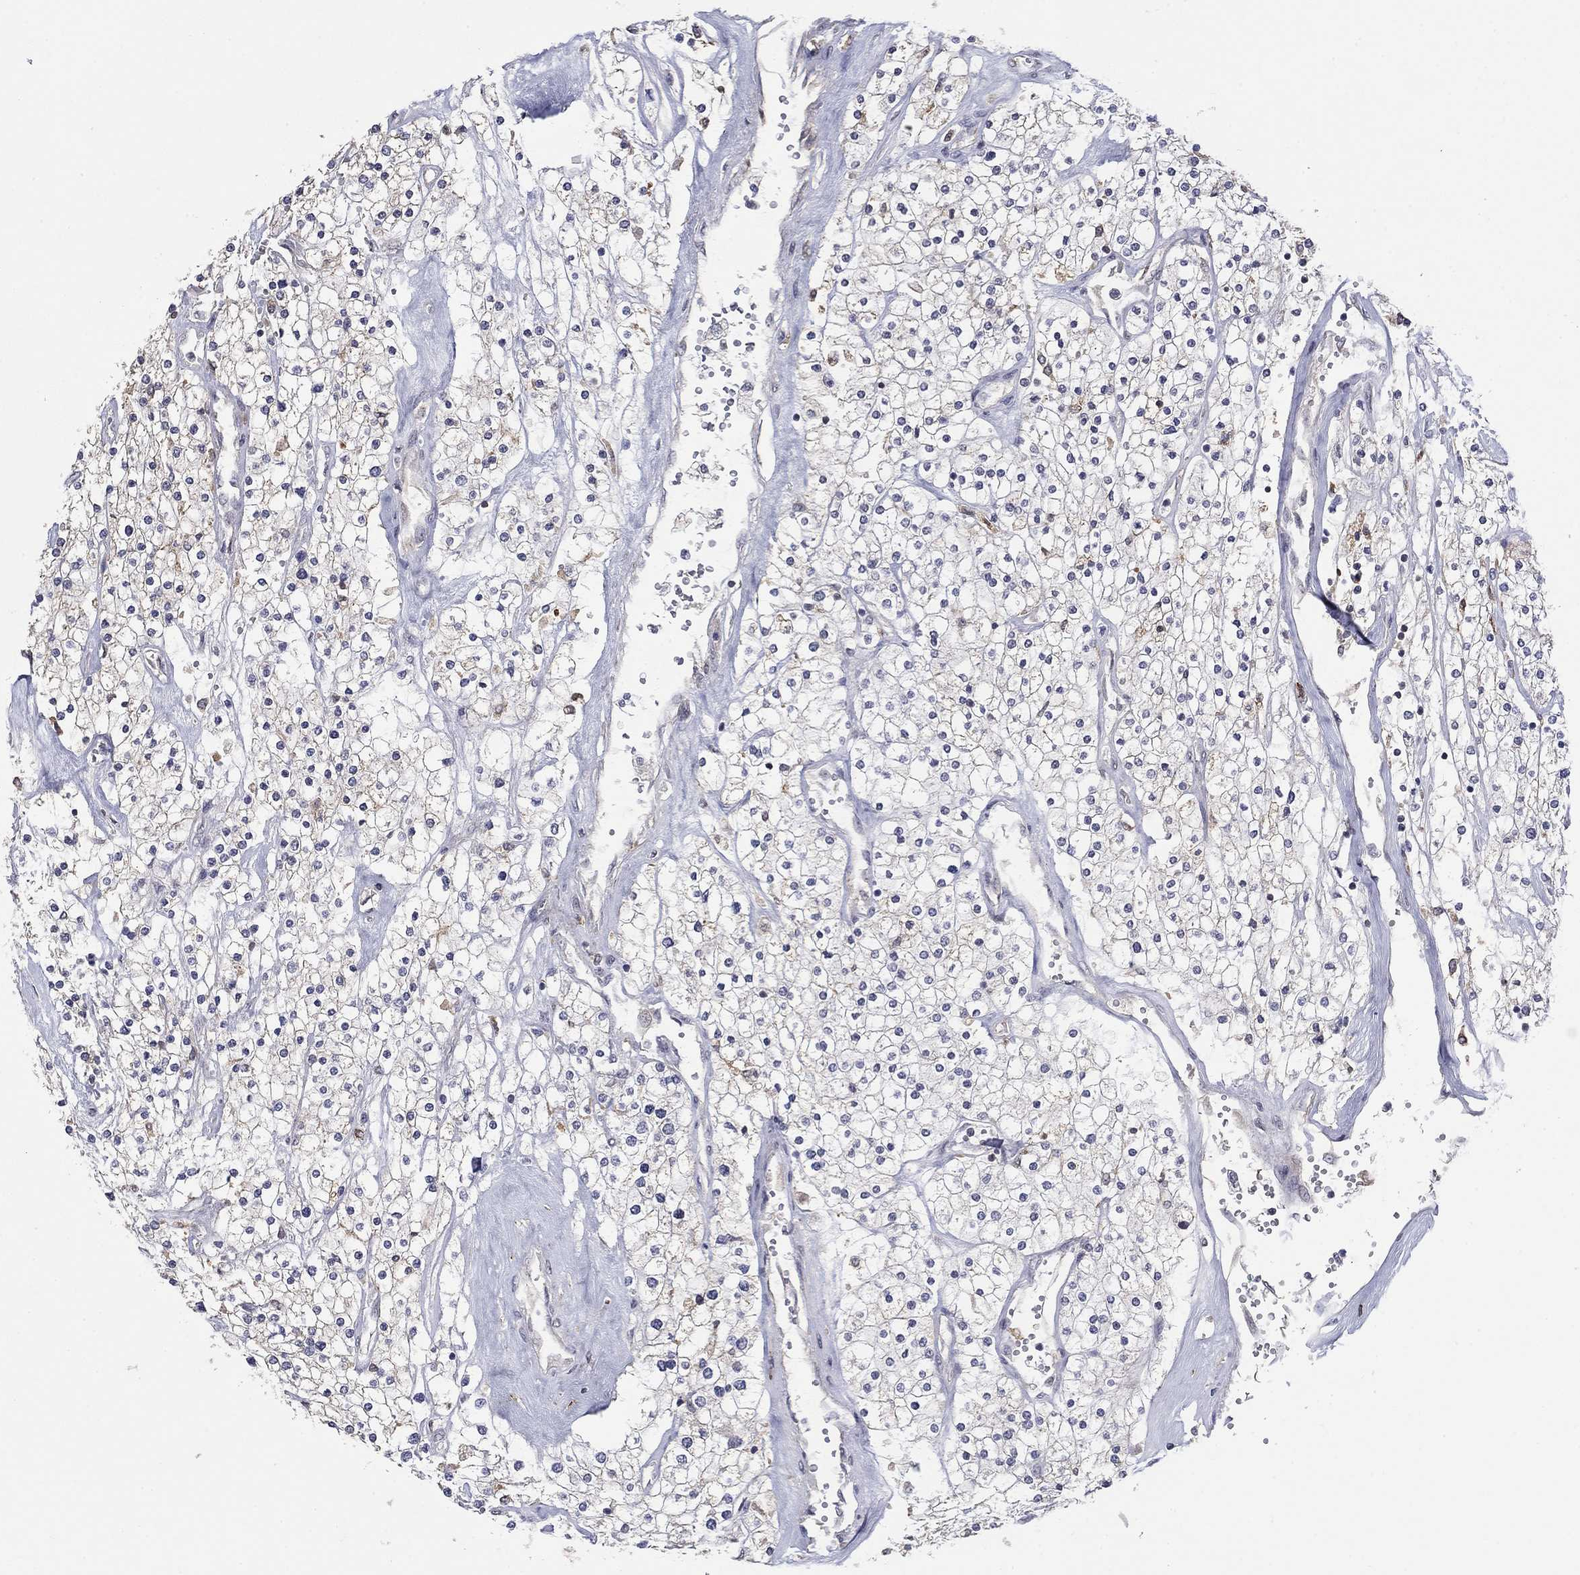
{"staining": {"intensity": "negative", "quantity": "none", "location": "none"}, "tissue": "renal cancer", "cell_type": "Tumor cells", "image_type": "cancer", "snomed": [{"axis": "morphology", "description": "Adenocarcinoma, NOS"}, {"axis": "topography", "description": "Kidney"}], "caption": "Immunohistochemistry (IHC) of adenocarcinoma (renal) exhibits no expression in tumor cells.", "gene": "GRIA3", "patient": {"sex": "male", "age": 80}}